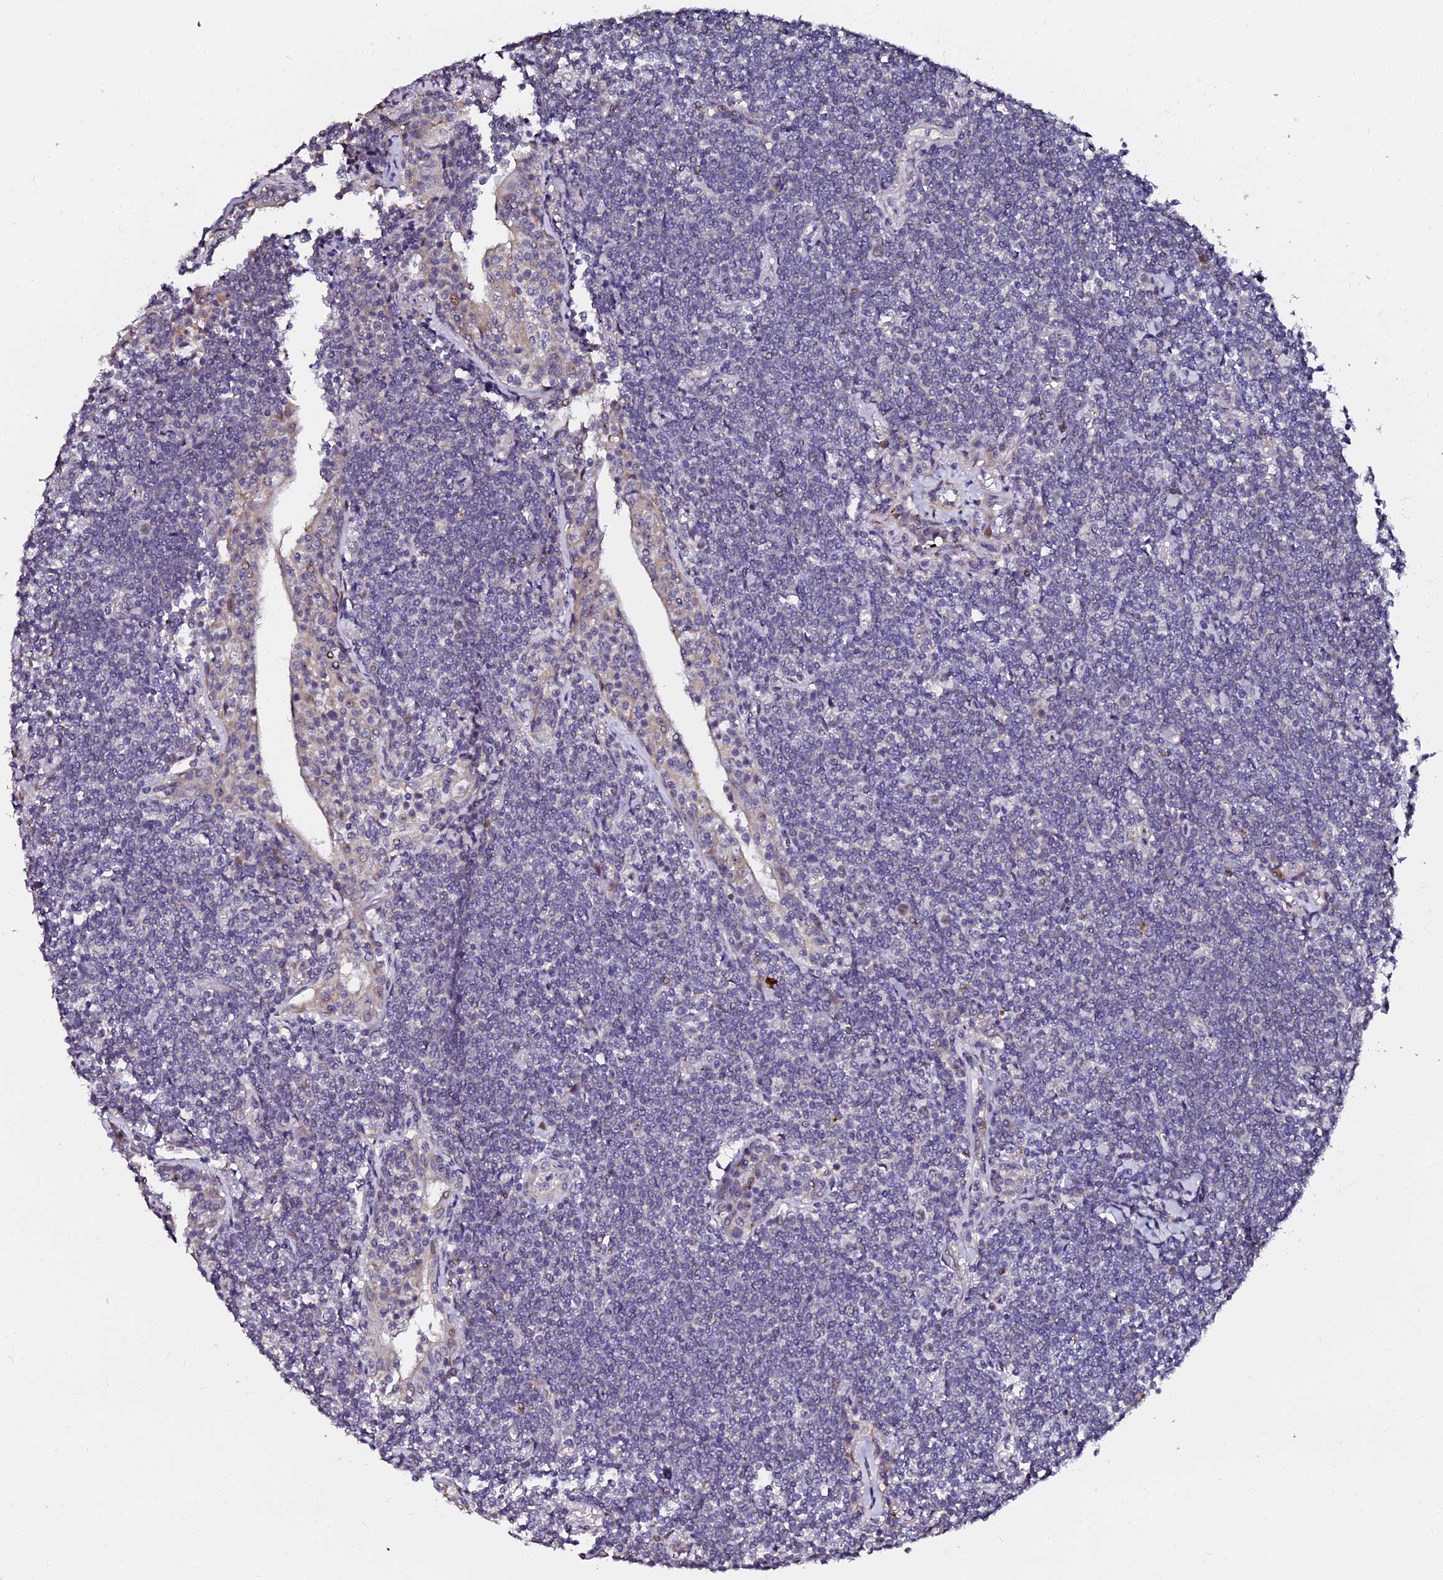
{"staining": {"intensity": "negative", "quantity": "none", "location": "none"}, "tissue": "lymphoma", "cell_type": "Tumor cells", "image_type": "cancer", "snomed": [{"axis": "morphology", "description": "Malignant lymphoma, non-Hodgkin's type, Low grade"}, {"axis": "topography", "description": "Lung"}], "caption": "Lymphoma stained for a protein using IHC demonstrates no positivity tumor cells.", "gene": "GPN3", "patient": {"sex": "female", "age": 71}}